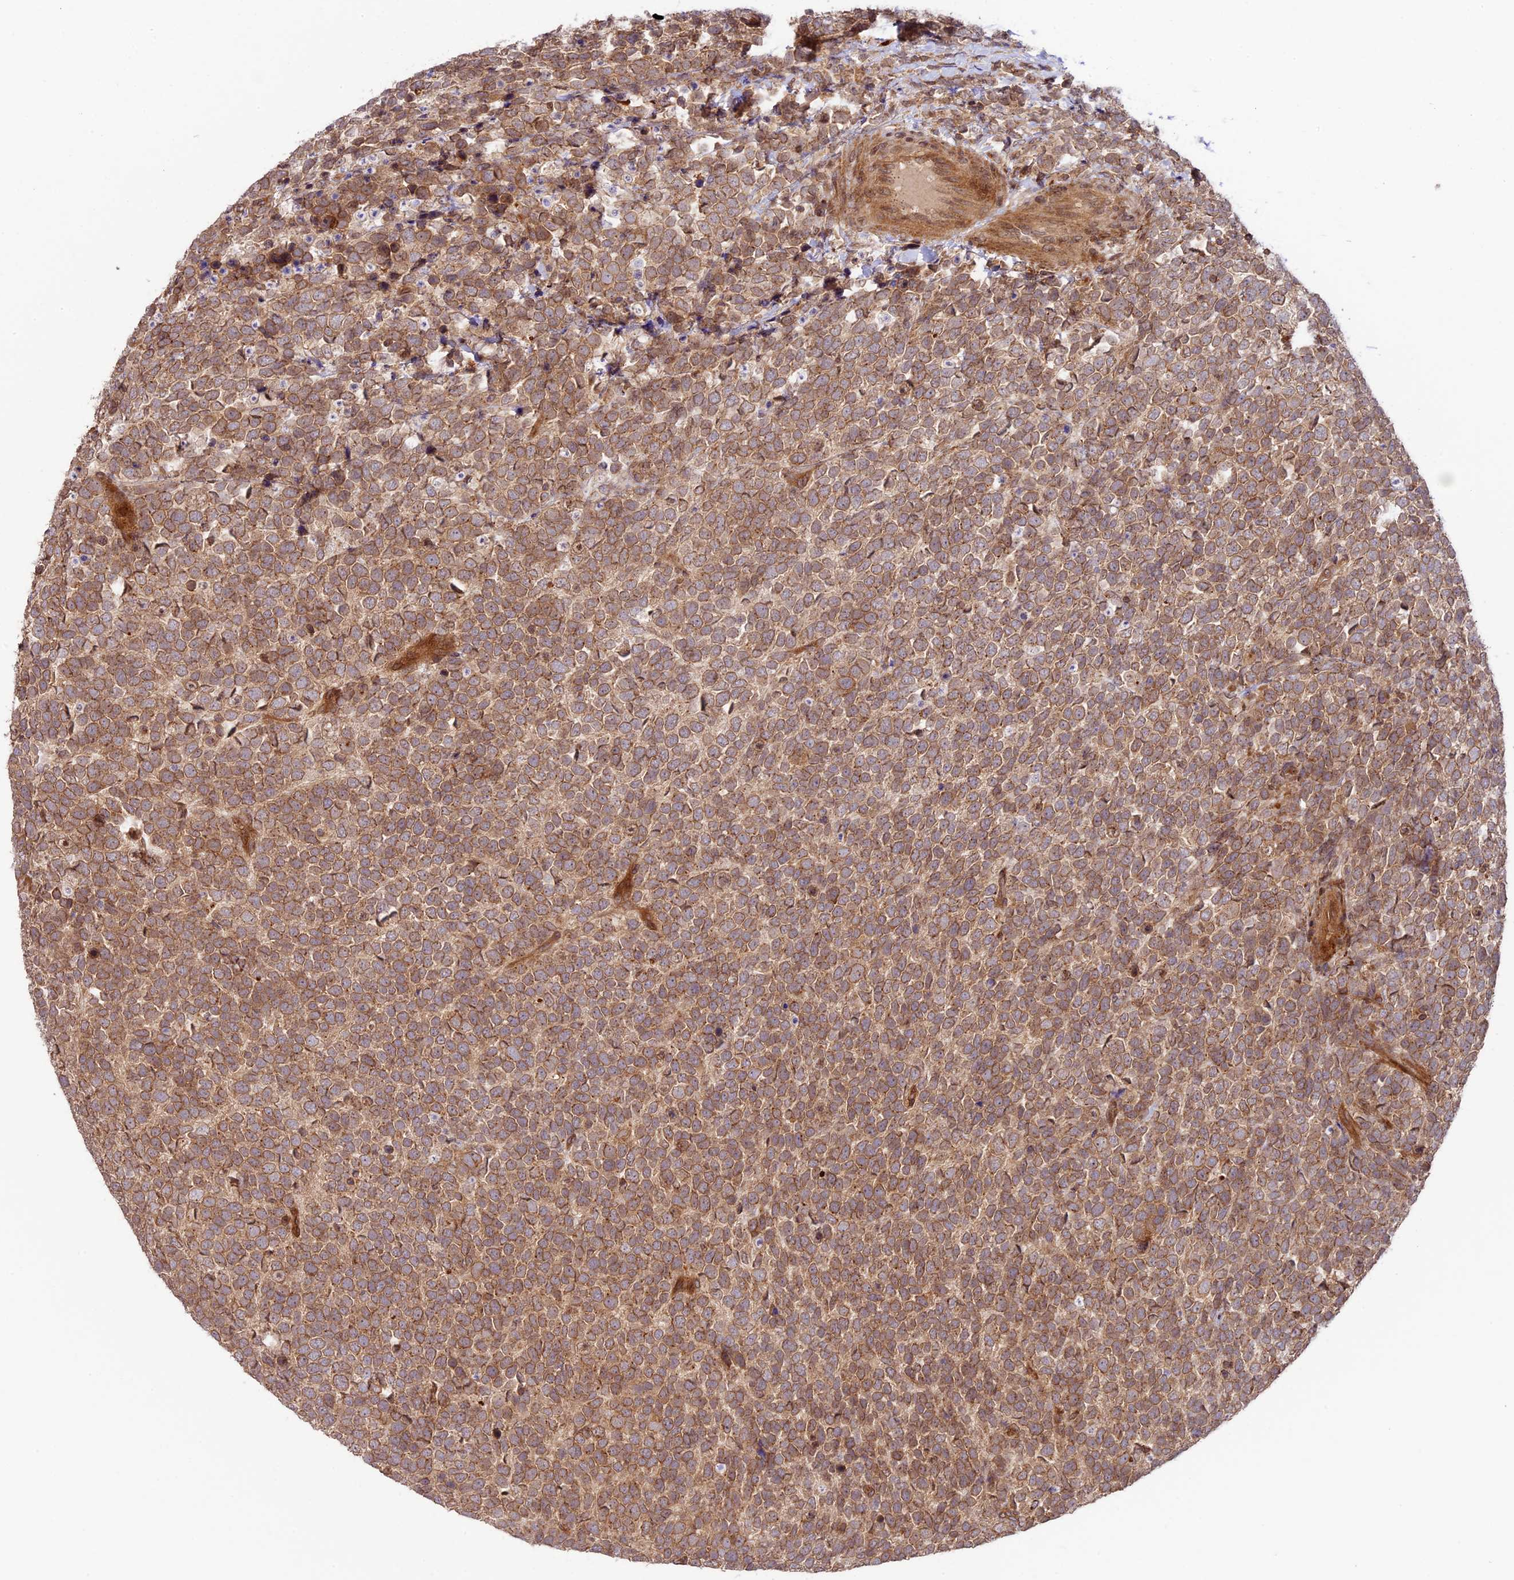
{"staining": {"intensity": "moderate", "quantity": ">75%", "location": "cytoplasmic/membranous"}, "tissue": "urothelial cancer", "cell_type": "Tumor cells", "image_type": "cancer", "snomed": [{"axis": "morphology", "description": "Urothelial carcinoma, High grade"}, {"axis": "topography", "description": "Urinary bladder"}], "caption": "Moderate cytoplasmic/membranous expression for a protein is appreciated in approximately >75% of tumor cells of urothelial carcinoma (high-grade) using immunohistochemistry.", "gene": "DGKH", "patient": {"sex": "female", "age": 82}}